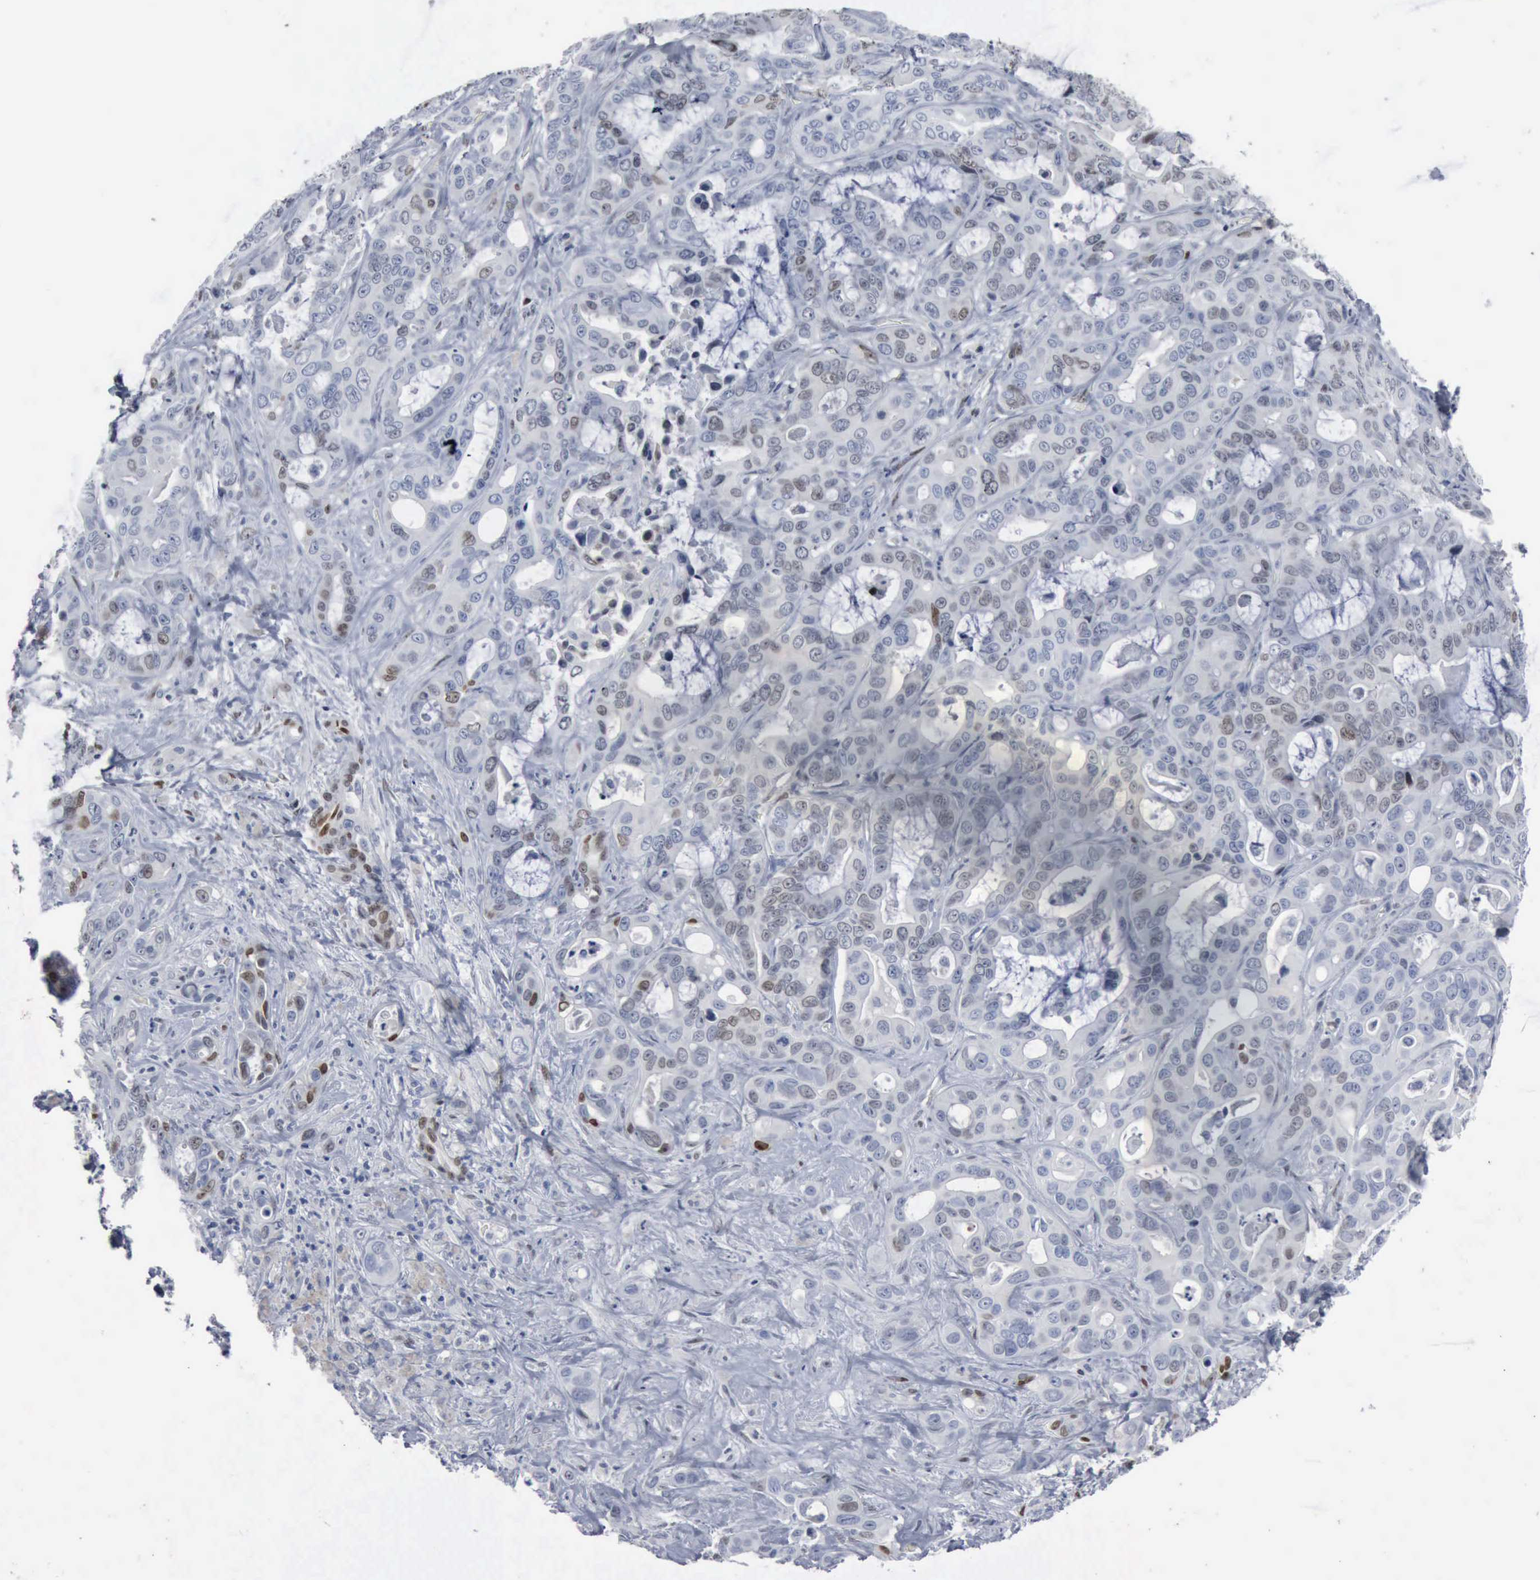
{"staining": {"intensity": "moderate", "quantity": "<25%", "location": "nuclear"}, "tissue": "liver cancer", "cell_type": "Tumor cells", "image_type": "cancer", "snomed": [{"axis": "morphology", "description": "Cholangiocarcinoma"}, {"axis": "topography", "description": "Liver"}], "caption": "Approximately <25% of tumor cells in liver cancer (cholangiocarcinoma) reveal moderate nuclear protein expression as visualized by brown immunohistochemical staining.", "gene": "FGF2", "patient": {"sex": "female", "age": 79}}